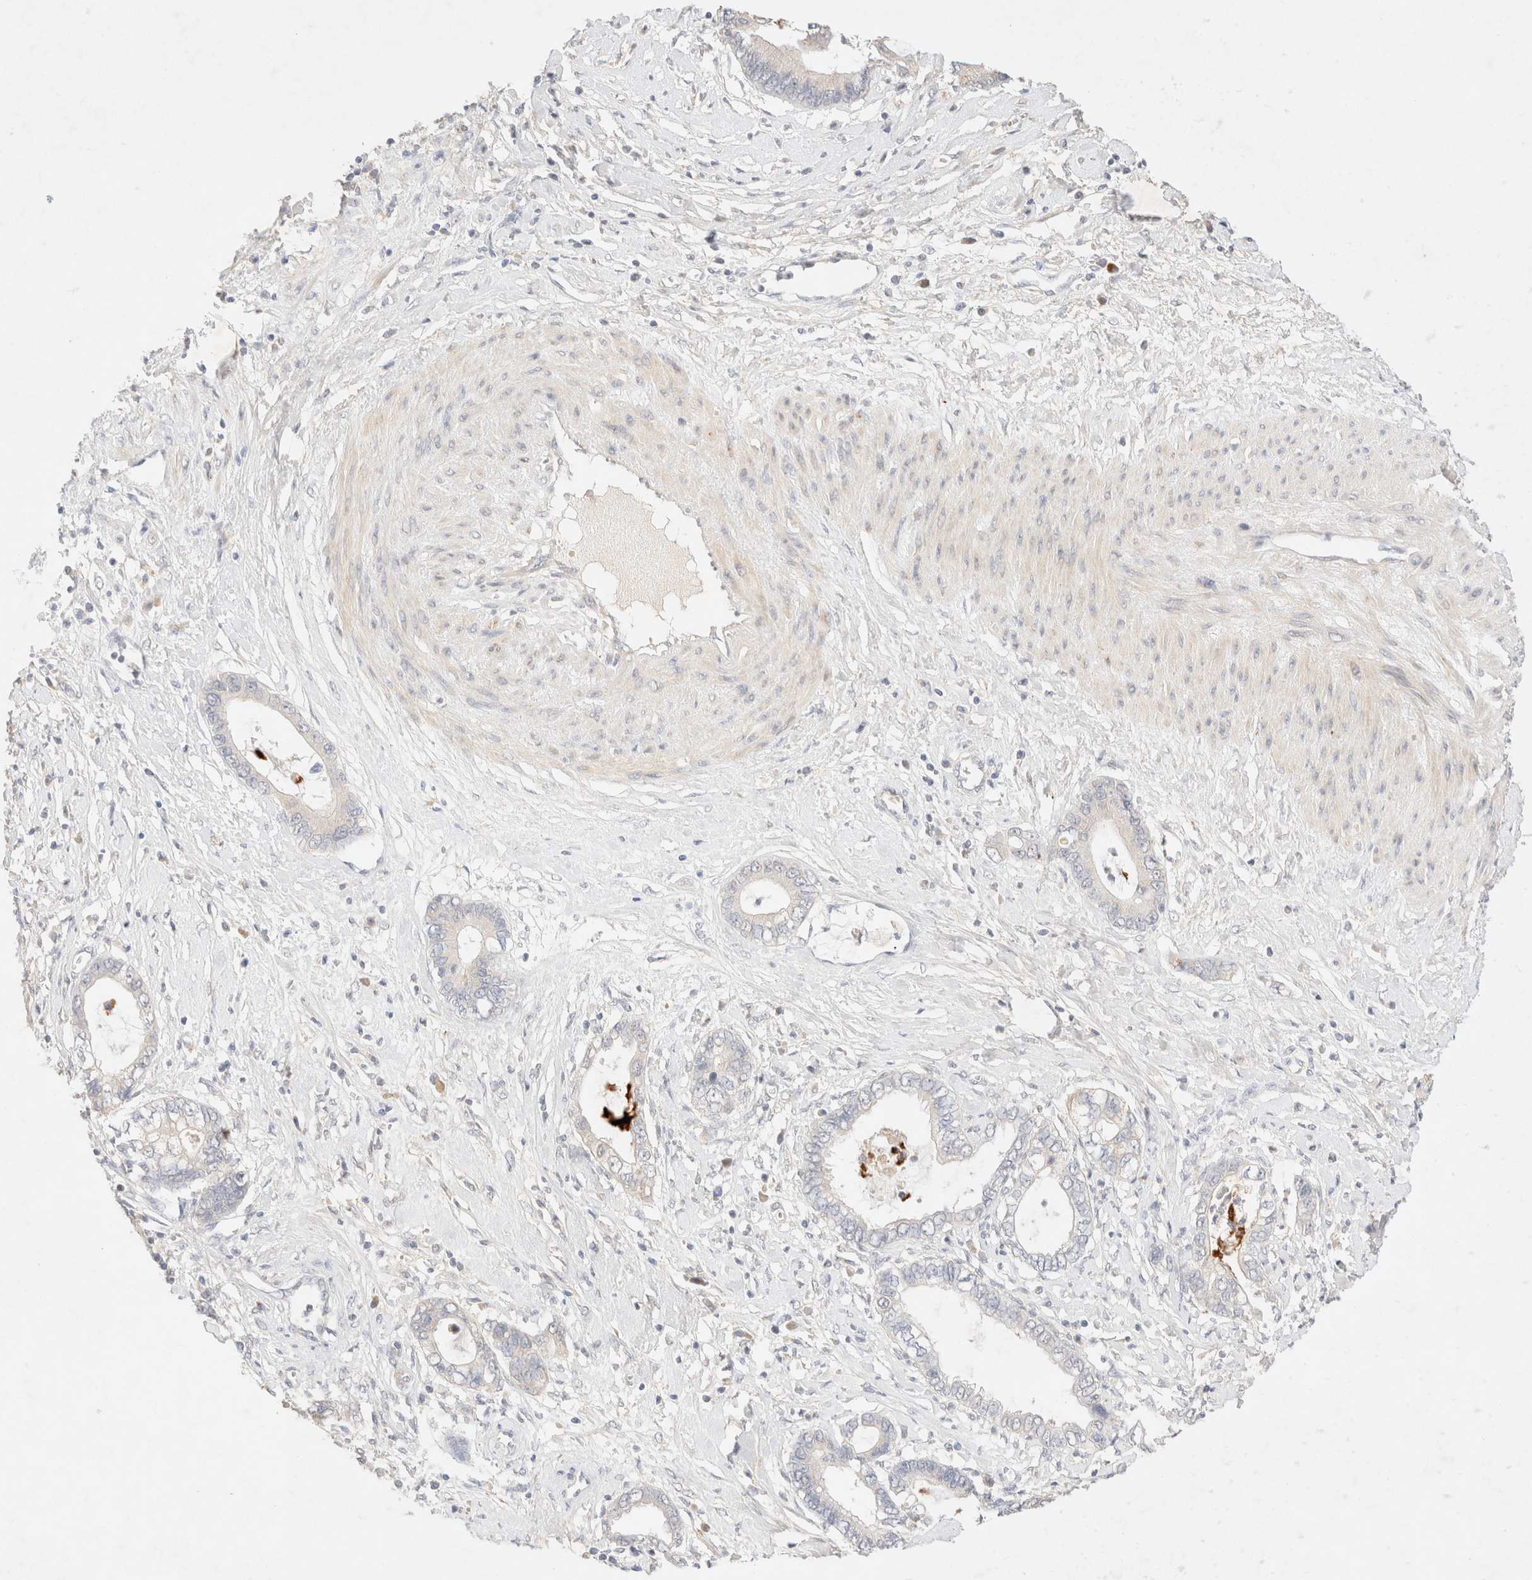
{"staining": {"intensity": "negative", "quantity": "none", "location": "none"}, "tissue": "cervical cancer", "cell_type": "Tumor cells", "image_type": "cancer", "snomed": [{"axis": "morphology", "description": "Adenocarcinoma, NOS"}, {"axis": "topography", "description": "Cervix"}], "caption": "Protein analysis of cervical adenocarcinoma exhibits no significant positivity in tumor cells. (DAB (3,3'-diaminobenzidine) immunohistochemistry (IHC) with hematoxylin counter stain).", "gene": "SNTB1", "patient": {"sex": "female", "age": 44}}